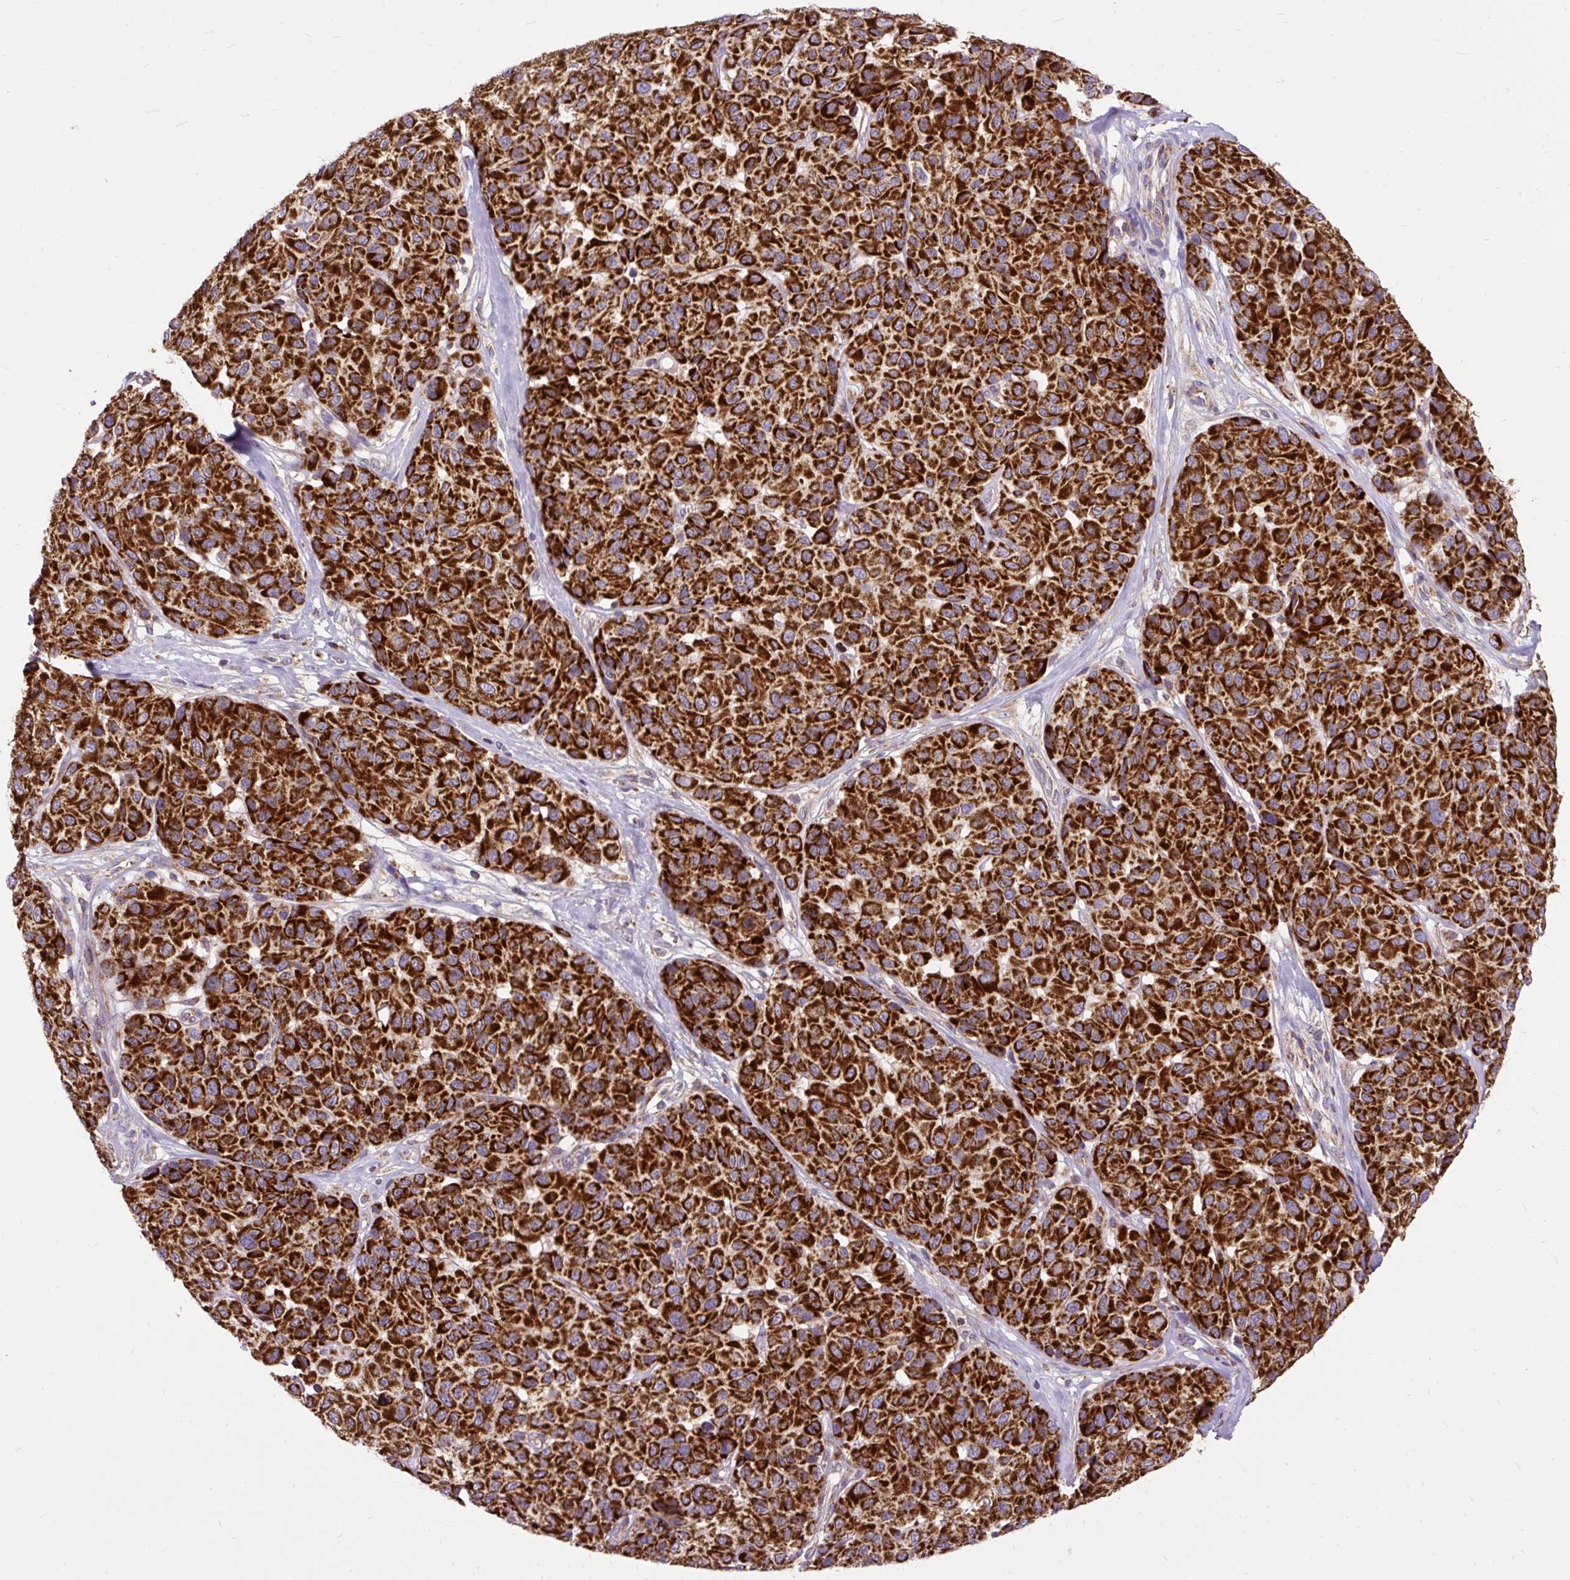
{"staining": {"intensity": "strong", "quantity": ">75%", "location": "cytoplasmic/membranous"}, "tissue": "melanoma", "cell_type": "Tumor cells", "image_type": "cancer", "snomed": [{"axis": "morphology", "description": "Malignant melanoma, NOS"}, {"axis": "topography", "description": "Skin"}], "caption": "High-magnification brightfield microscopy of melanoma stained with DAB (brown) and counterstained with hematoxylin (blue). tumor cells exhibit strong cytoplasmic/membranous positivity is seen in about>75% of cells.", "gene": "TOMM40", "patient": {"sex": "female", "age": 66}}